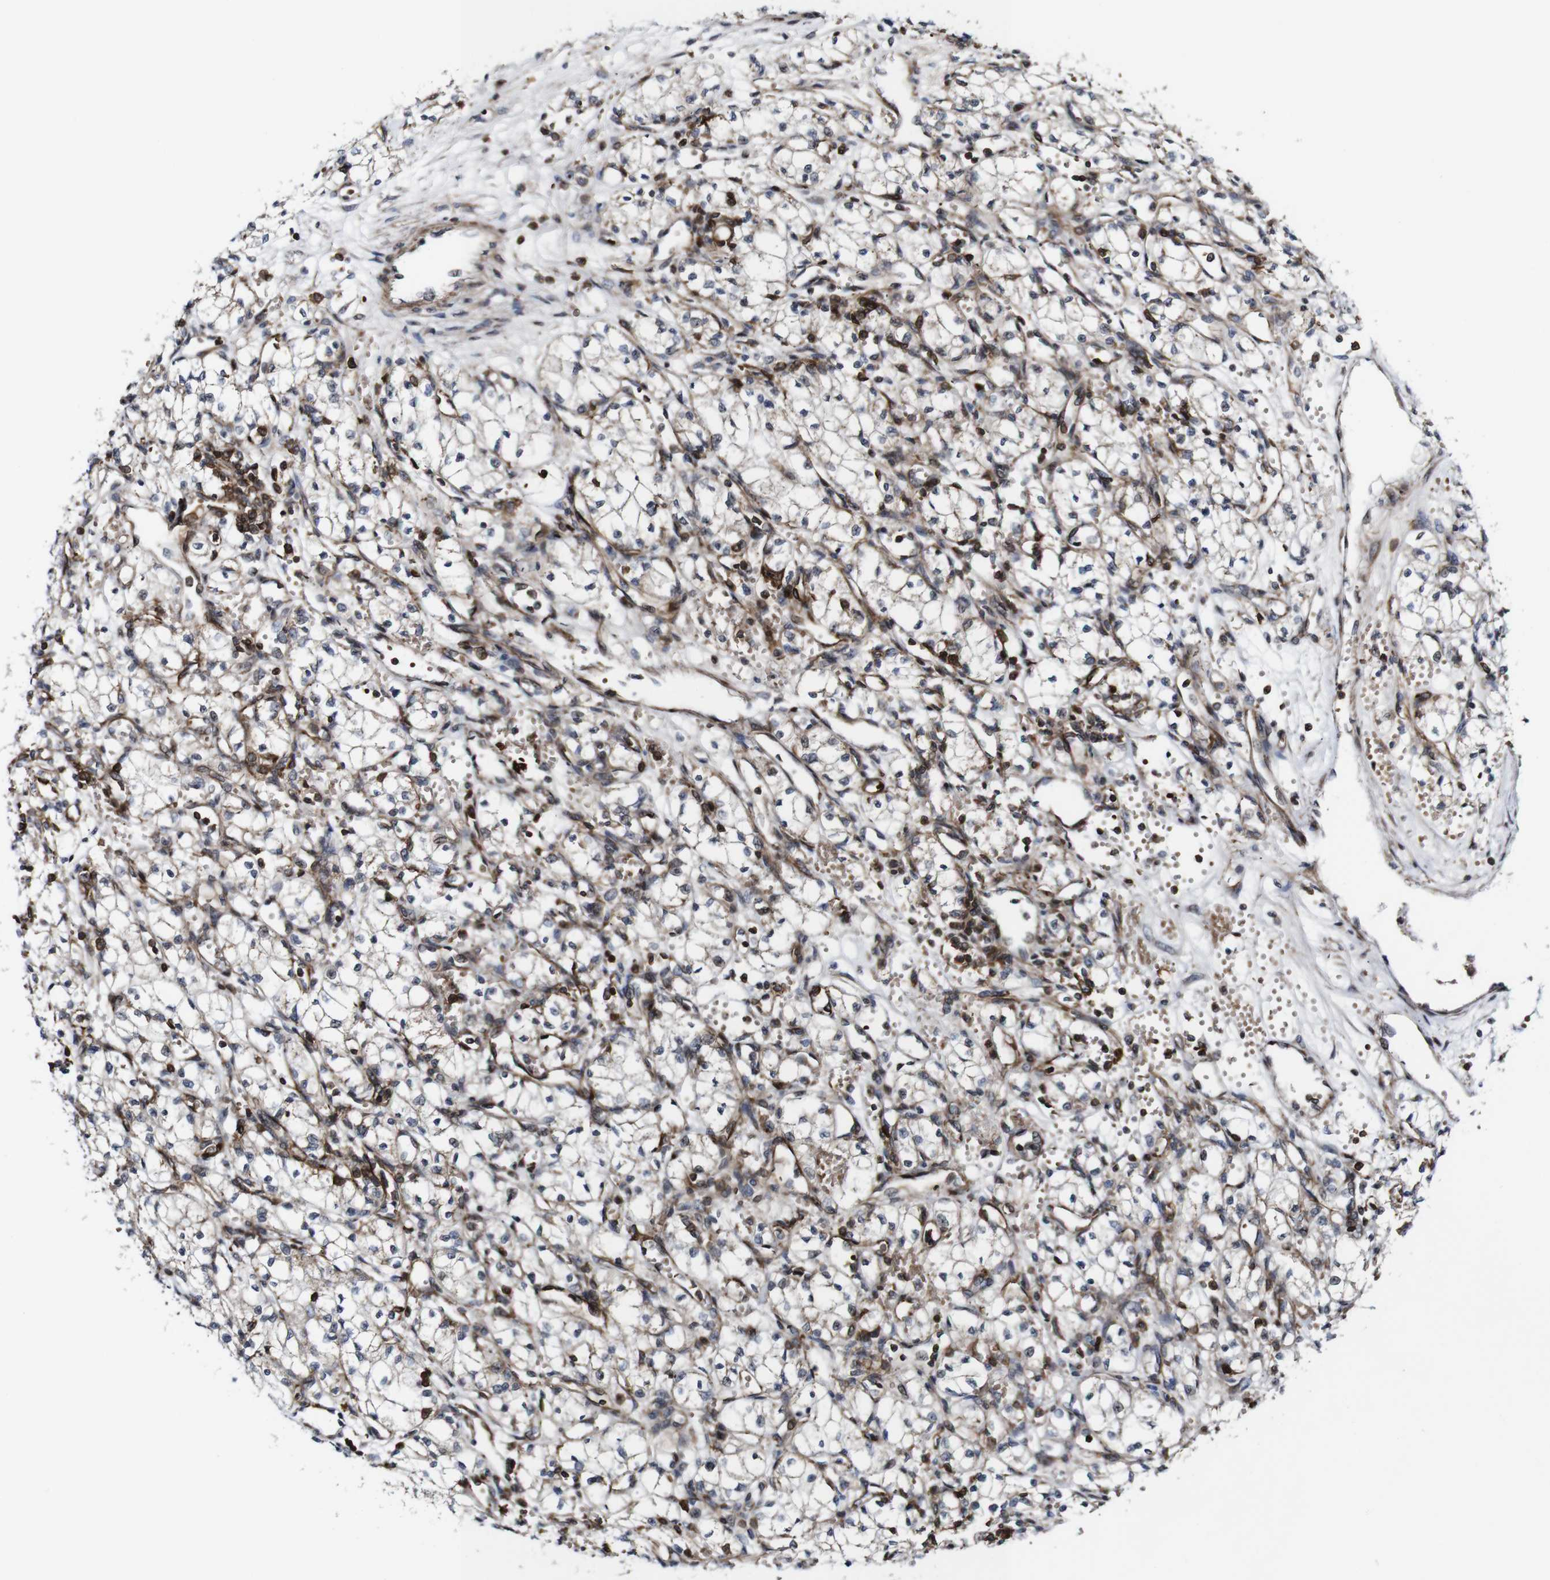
{"staining": {"intensity": "negative", "quantity": "none", "location": "none"}, "tissue": "renal cancer", "cell_type": "Tumor cells", "image_type": "cancer", "snomed": [{"axis": "morphology", "description": "Normal tissue, NOS"}, {"axis": "morphology", "description": "Adenocarcinoma, NOS"}, {"axis": "topography", "description": "Kidney"}], "caption": "Renal cancer was stained to show a protein in brown. There is no significant expression in tumor cells.", "gene": "JAK2", "patient": {"sex": "male", "age": 59}}